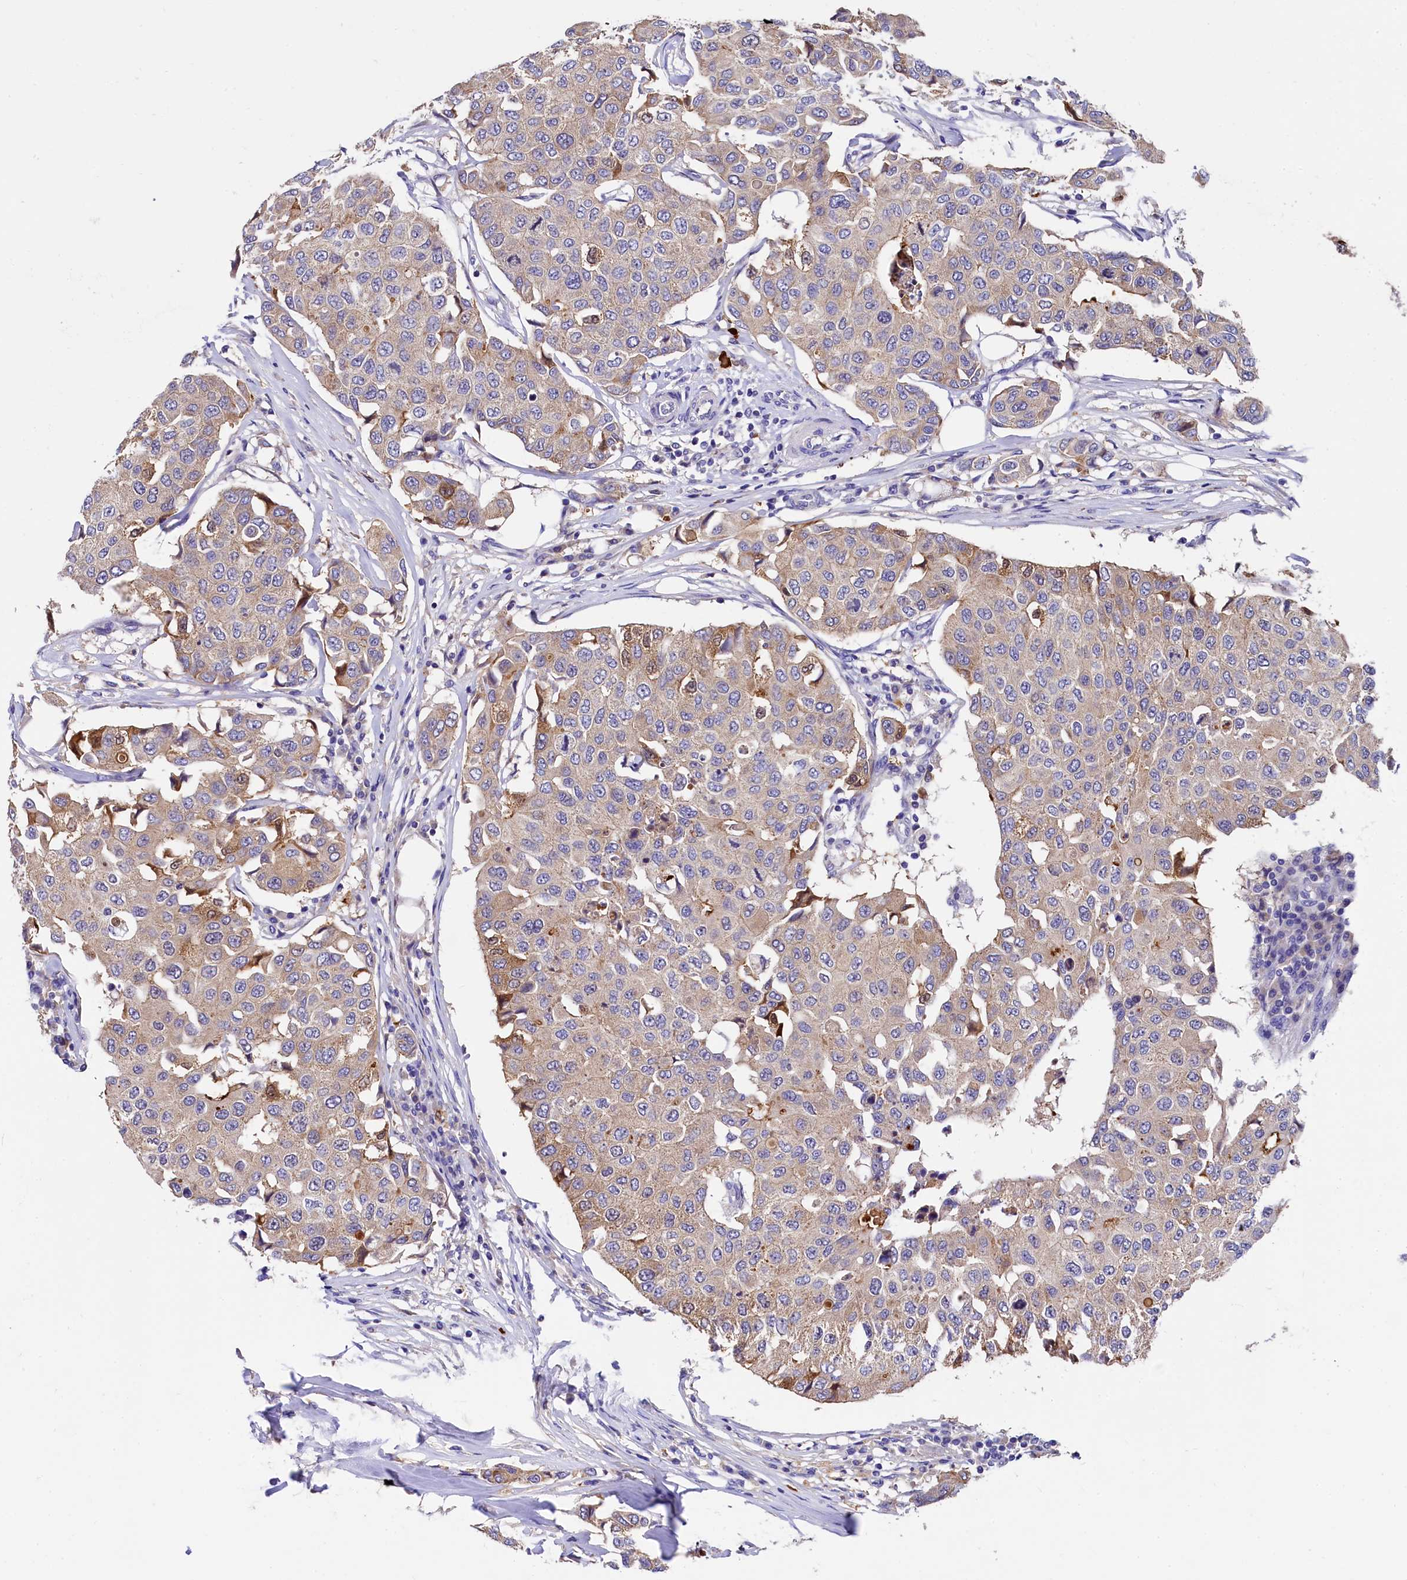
{"staining": {"intensity": "weak", "quantity": "<25%", "location": "cytoplasmic/membranous"}, "tissue": "breast cancer", "cell_type": "Tumor cells", "image_type": "cancer", "snomed": [{"axis": "morphology", "description": "Duct carcinoma"}, {"axis": "topography", "description": "Breast"}], "caption": "Immunohistochemistry (IHC) histopathology image of breast intraductal carcinoma stained for a protein (brown), which shows no positivity in tumor cells.", "gene": "EPS8L2", "patient": {"sex": "female", "age": 80}}